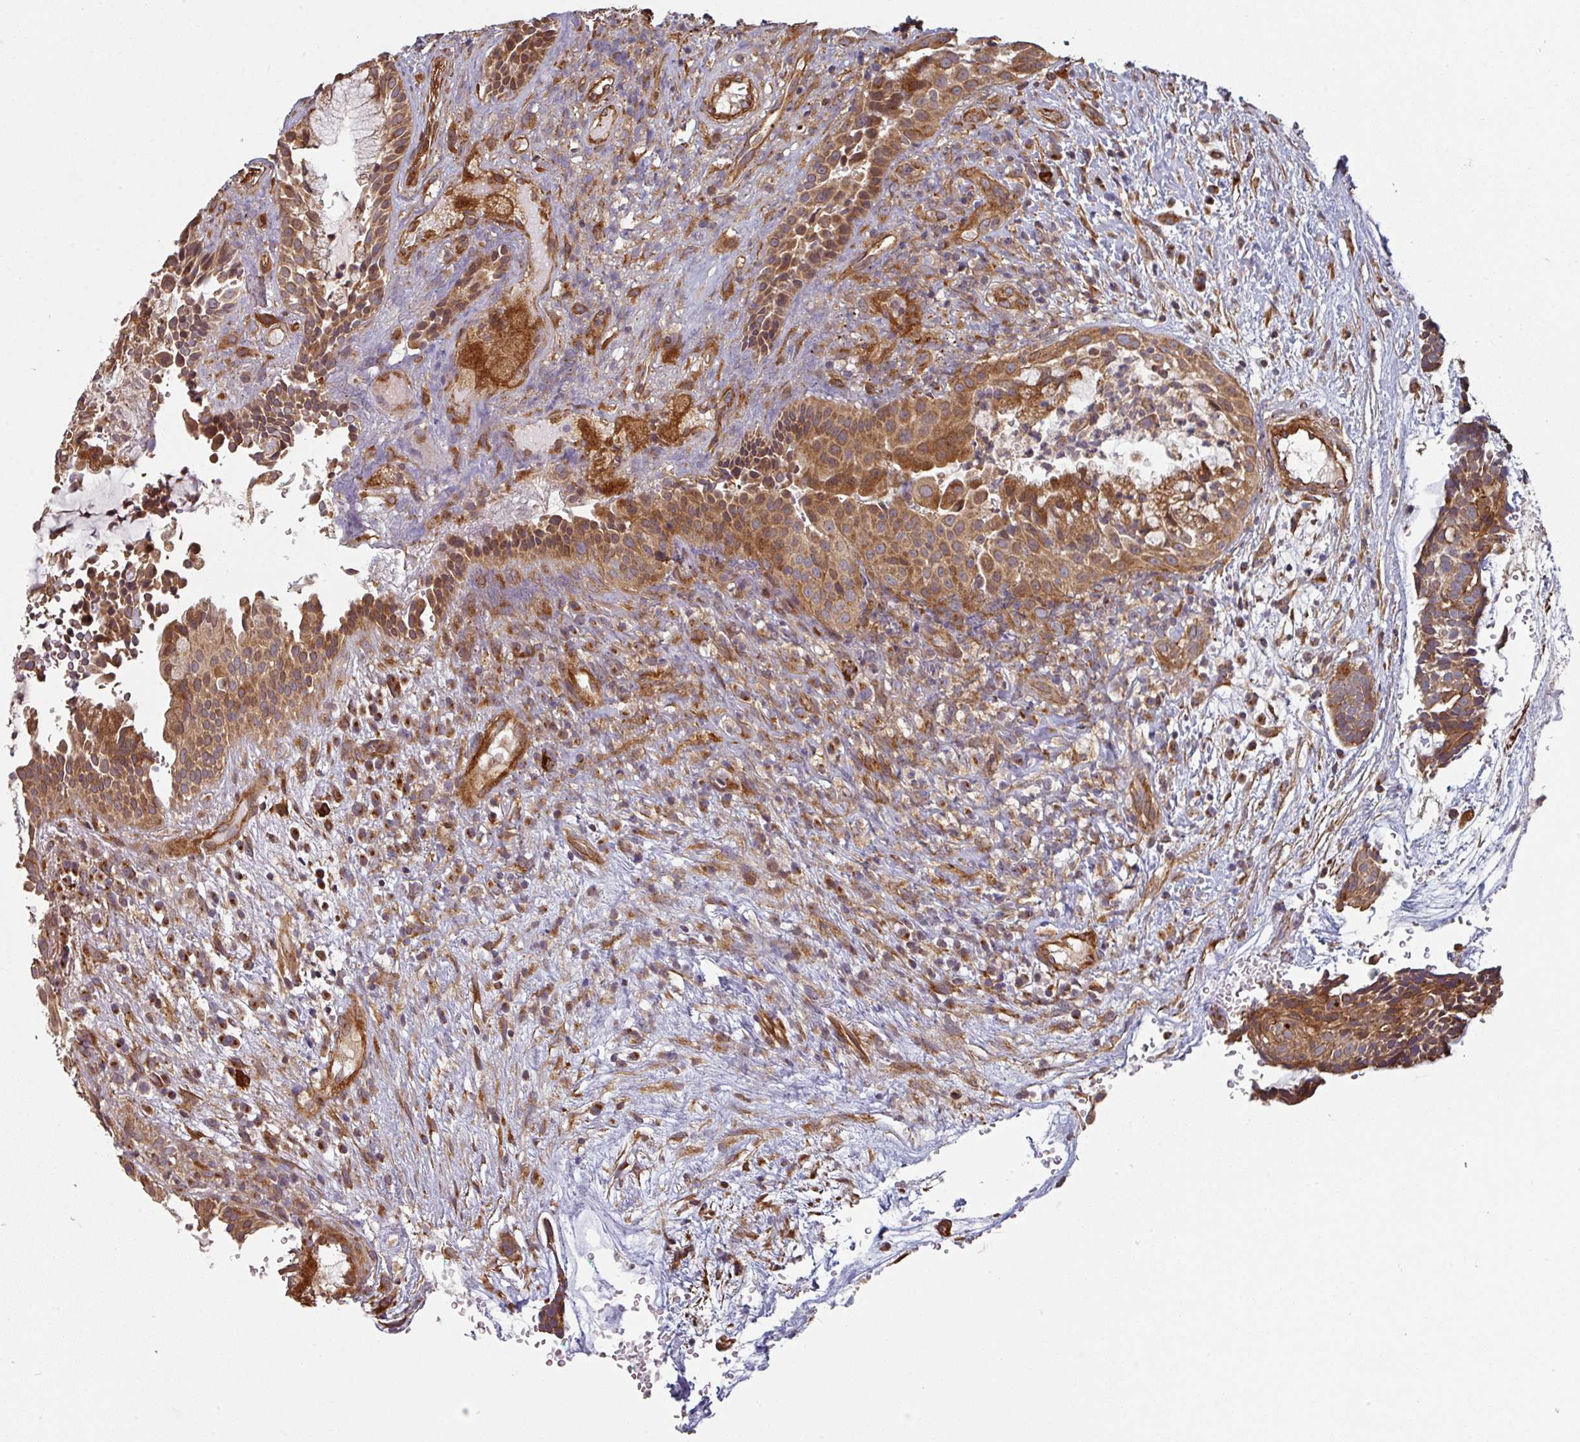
{"staining": {"intensity": "moderate", "quantity": ">75%", "location": "cytoplasmic/membranous"}, "tissue": "head and neck cancer", "cell_type": "Tumor cells", "image_type": "cancer", "snomed": [{"axis": "morphology", "description": "Adenocarcinoma, NOS"}, {"axis": "topography", "description": "Subcutis"}, {"axis": "topography", "description": "Head-Neck"}], "caption": "A medium amount of moderate cytoplasmic/membranous staining is identified in approximately >75% of tumor cells in head and neck cancer (adenocarcinoma) tissue. (brown staining indicates protein expression, while blue staining denotes nuclei).", "gene": "SIK1", "patient": {"sex": "female", "age": 73}}